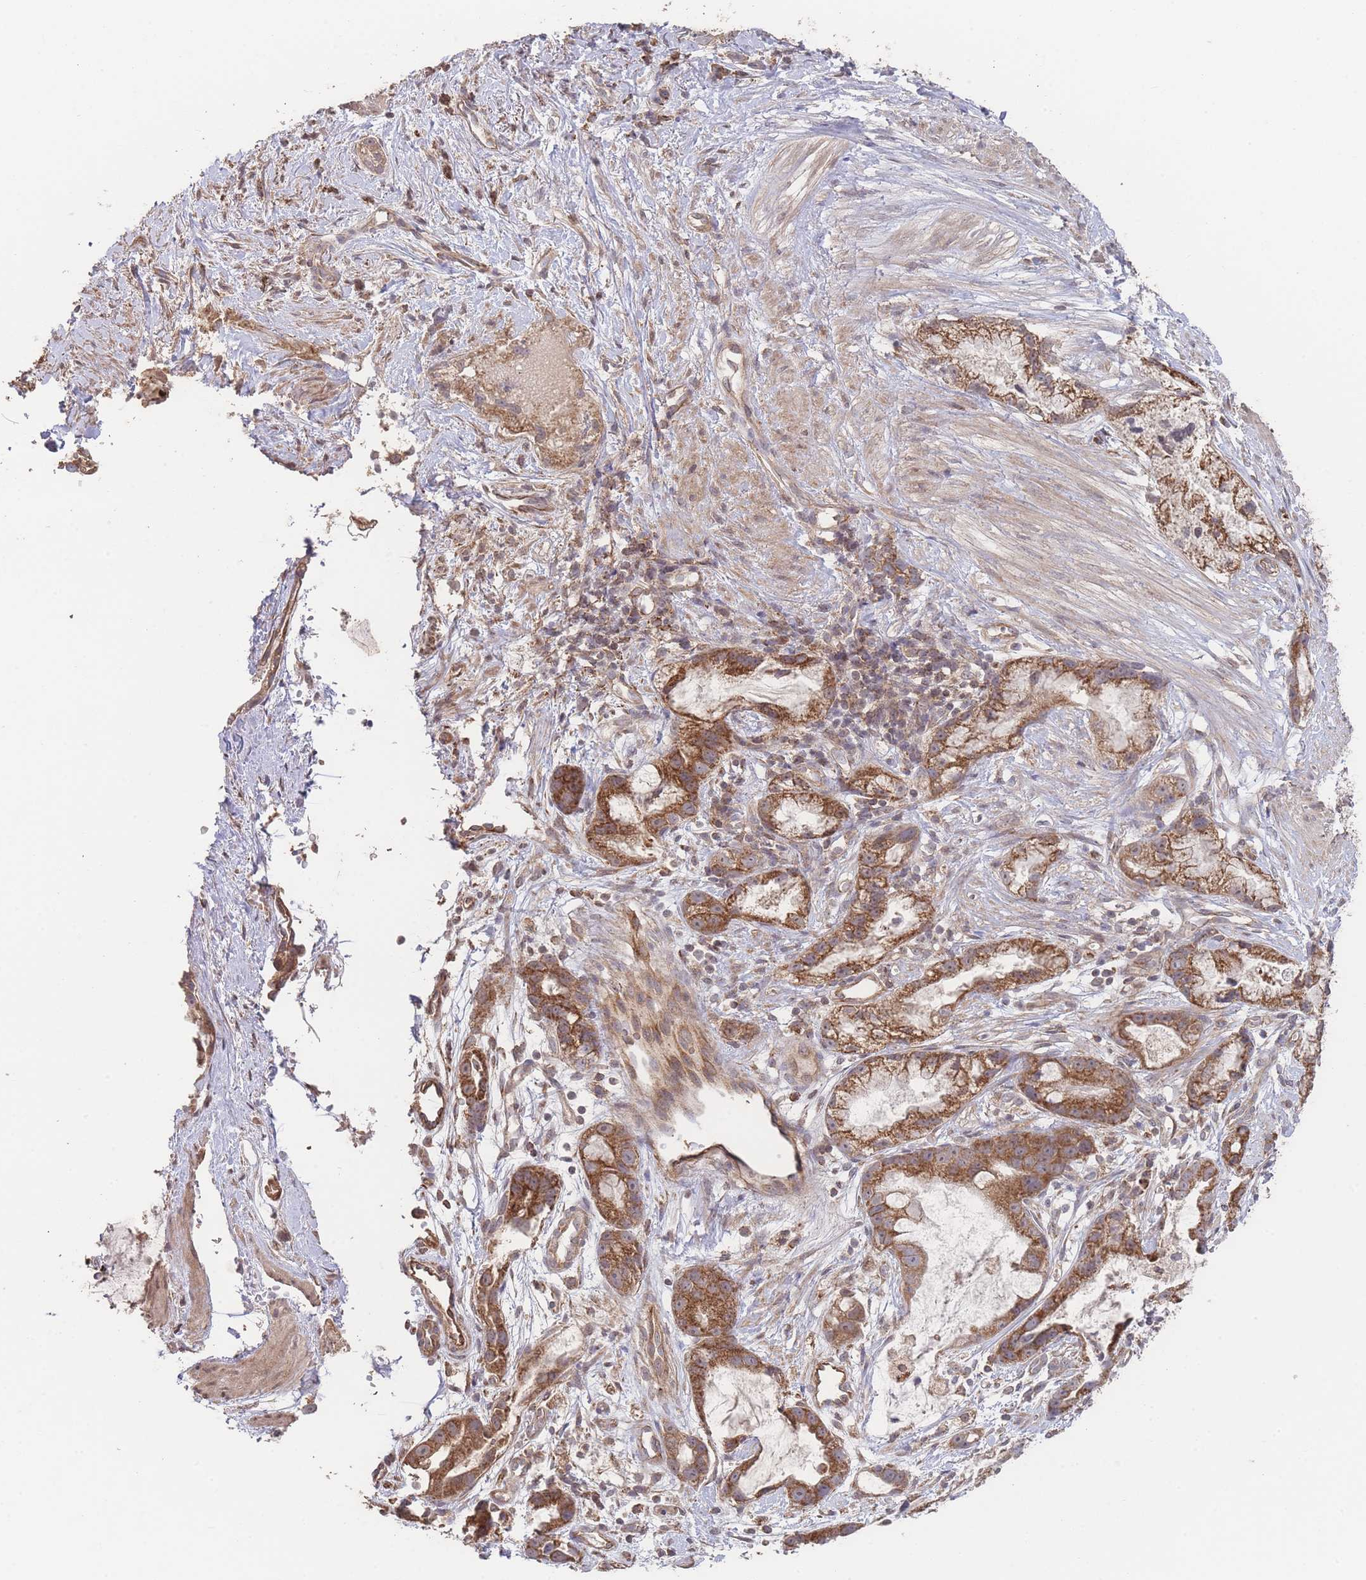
{"staining": {"intensity": "strong", "quantity": ">75%", "location": "cytoplasmic/membranous"}, "tissue": "stomach cancer", "cell_type": "Tumor cells", "image_type": "cancer", "snomed": [{"axis": "morphology", "description": "Adenocarcinoma, NOS"}, {"axis": "topography", "description": "Stomach"}], "caption": "Human stomach cancer stained for a protein (brown) shows strong cytoplasmic/membranous positive staining in about >75% of tumor cells.", "gene": "PXMP4", "patient": {"sex": "male", "age": 55}}